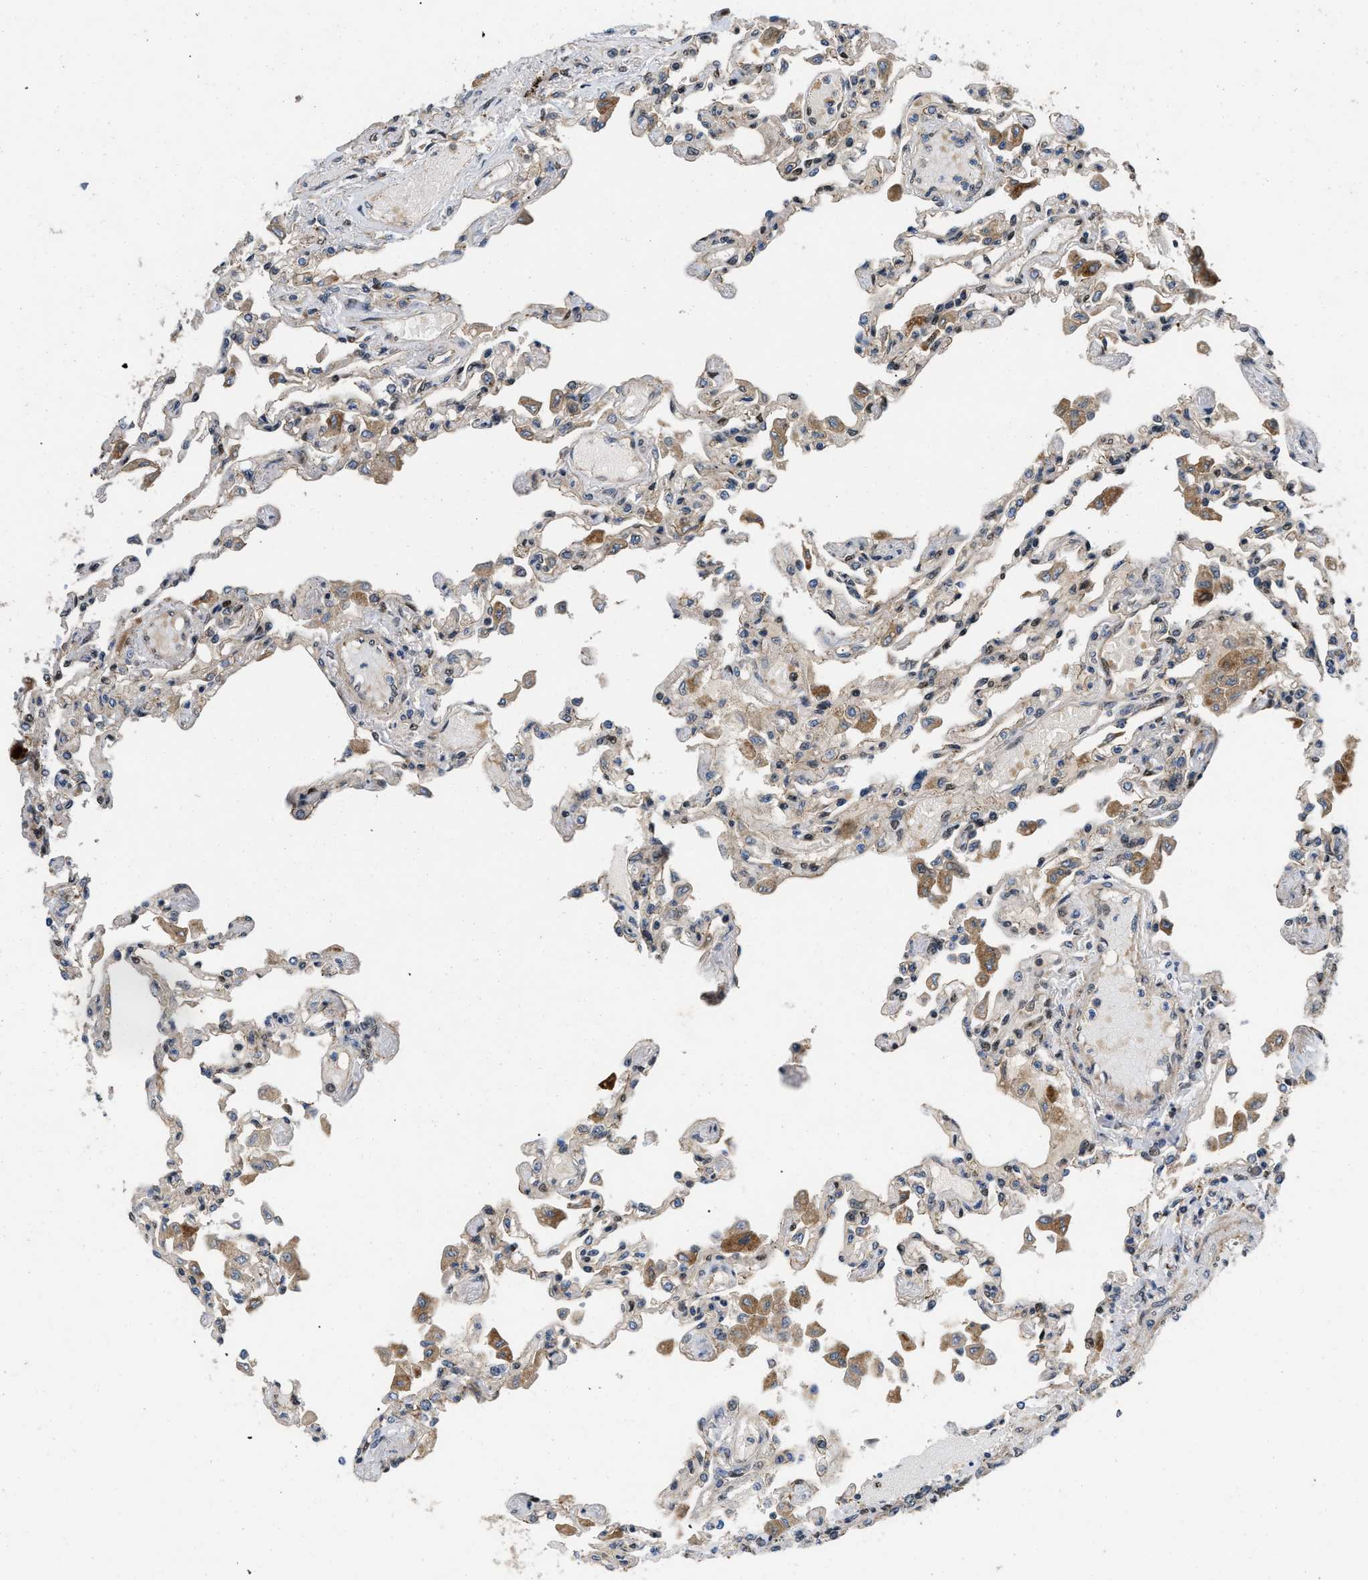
{"staining": {"intensity": "weak", "quantity": "25%-75%", "location": "cytoplasmic/membranous"}, "tissue": "lung", "cell_type": "Alveolar cells", "image_type": "normal", "snomed": [{"axis": "morphology", "description": "Normal tissue, NOS"}, {"axis": "topography", "description": "Bronchus"}, {"axis": "topography", "description": "Lung"}], "caption": "Immunohistochemical staining of unremarkable human lung reveals weak cytoplasmic/membranous protein expression in about 25%-75% of alveolar cells.", "gene": "PRDM14", "patient": {"sex": "female", "age": 49}}